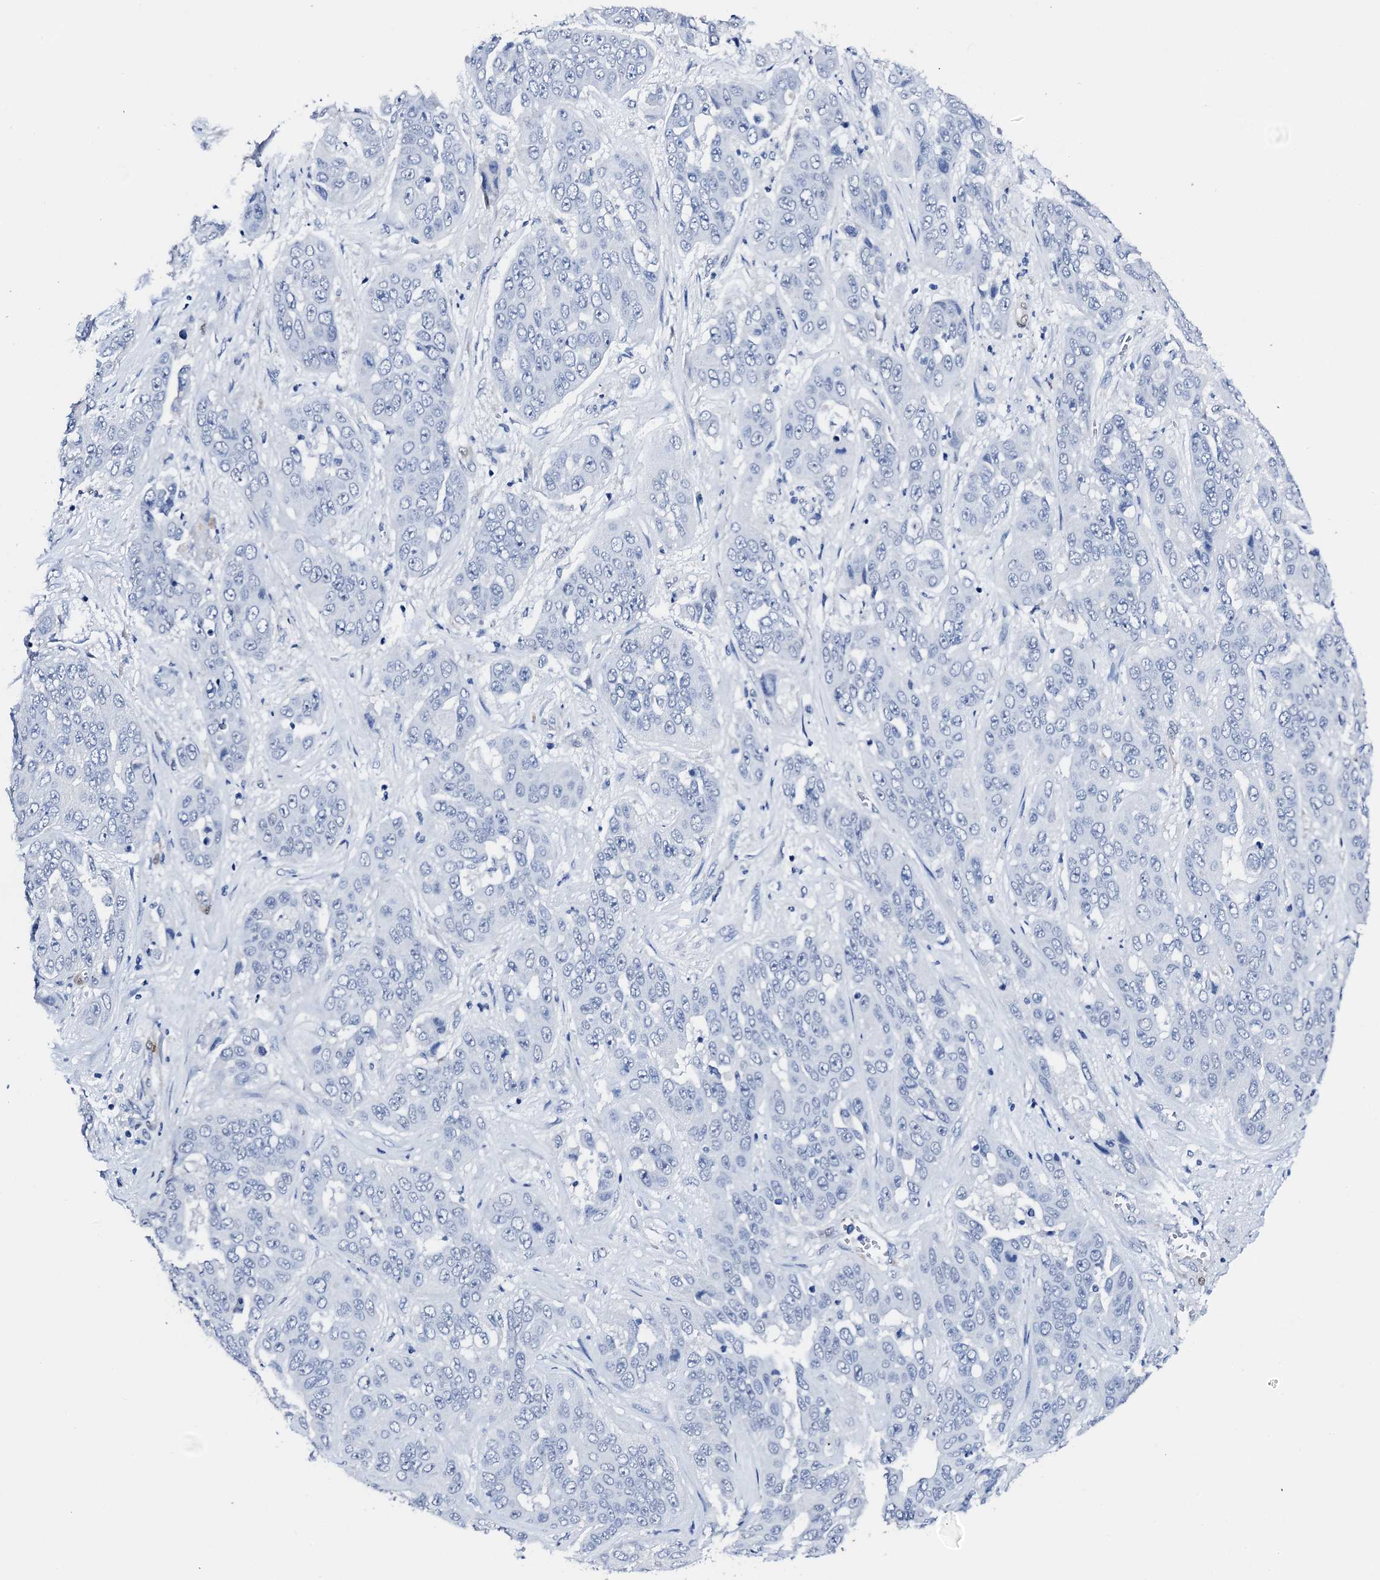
{"staining": {"intensity": "negative", "quantity": "none", "location": "none"}, "tissue": "liver cancer", "cell_type": "Tumor cells", "image_type": "cancer", "snomed": [{"axis": "morphology", "description": "Cholangiocarcinoma"}, {"axis": "topography", "description": "Liver"}], "caption": "A histopathology image of liver cholangiocarcinoma stained for a protein shows no brown staining in tumor cells.", "gene": "NRIP2", "patient": {"sex": "female", "age": 52}}